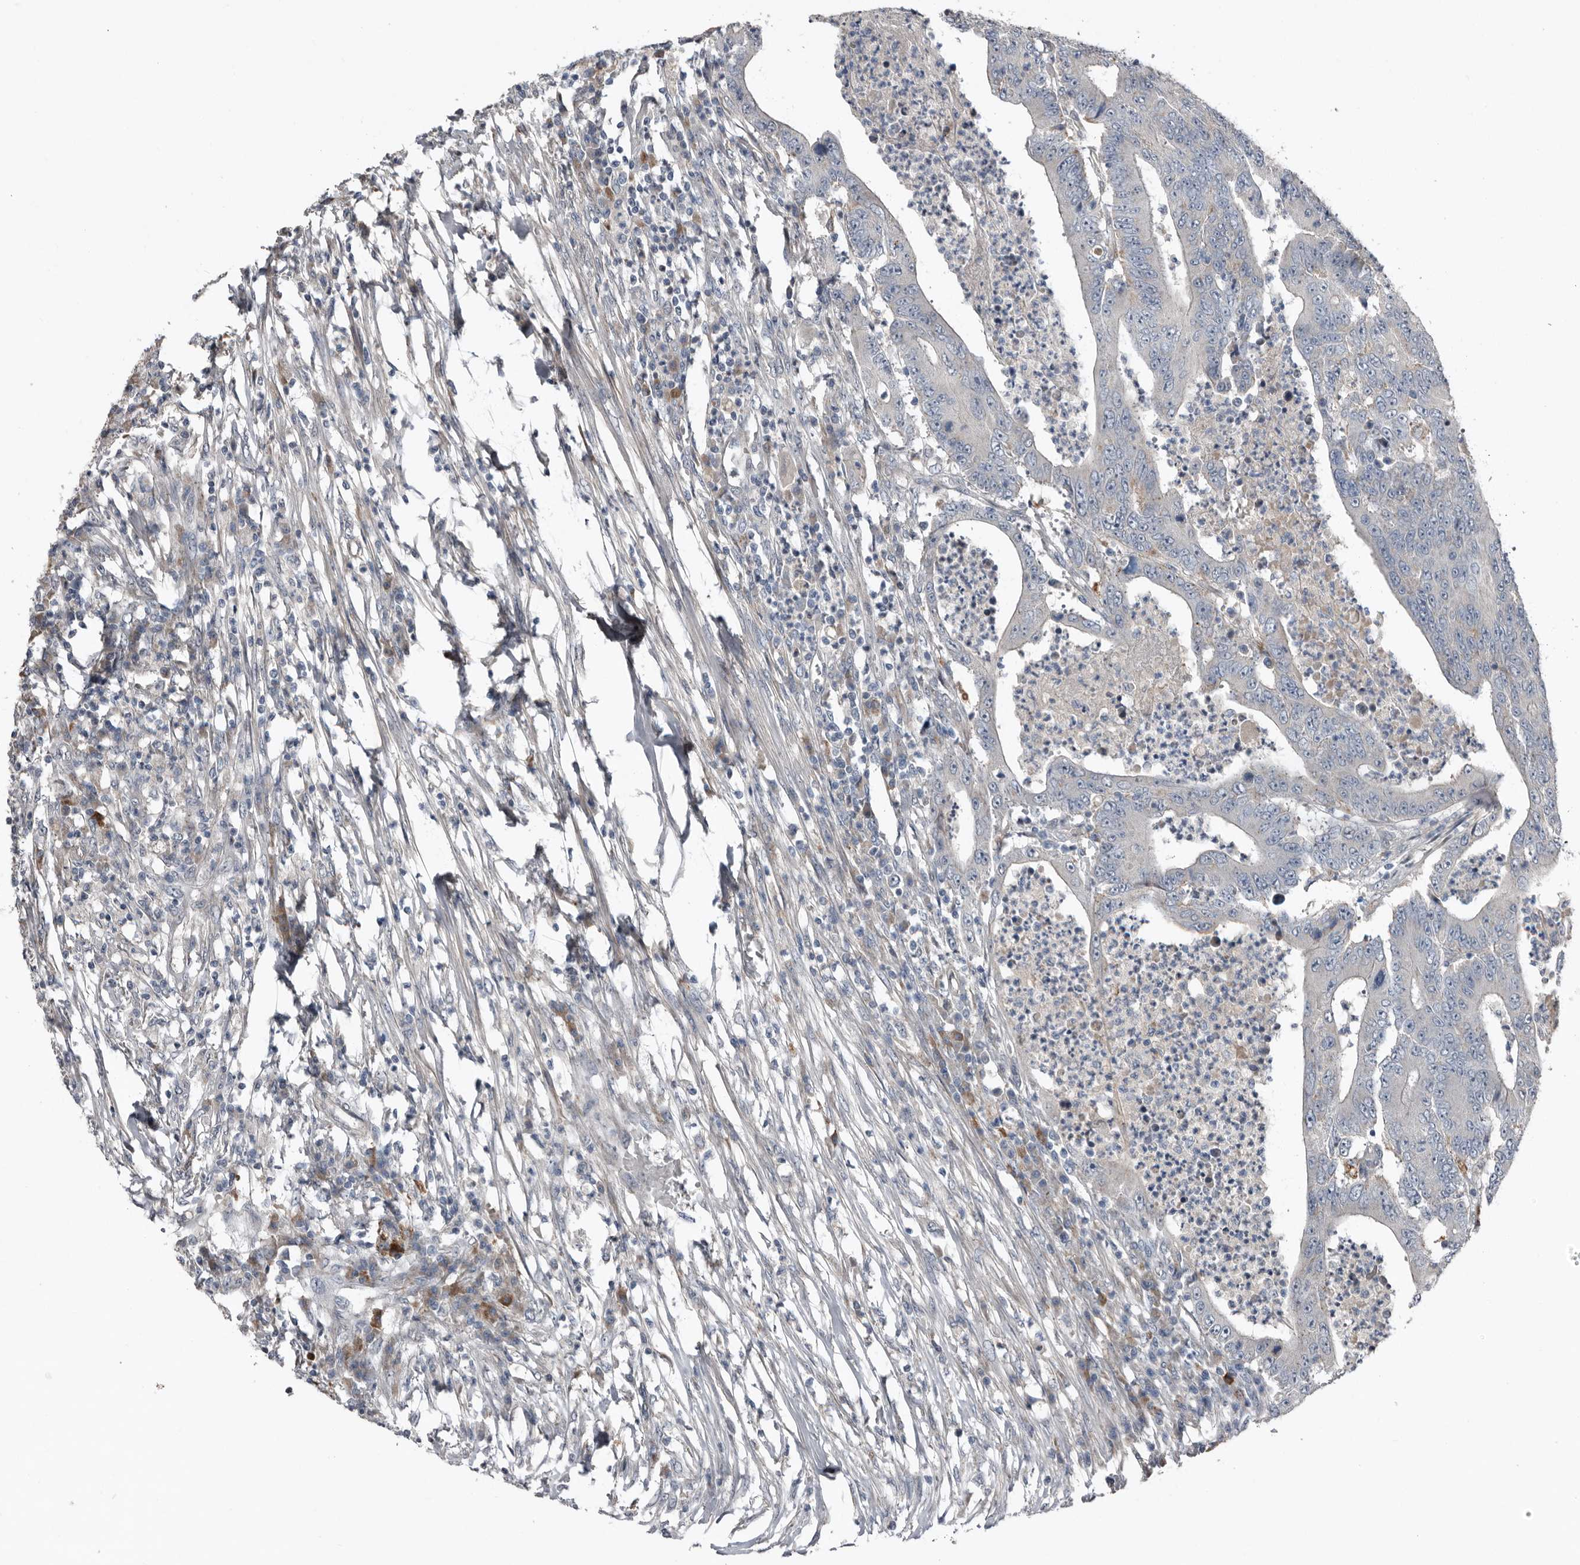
{"staining": {"intensity": "negative", "quantity": "none", "location": "none"}, "tissue": "colorectal cancer", "cell_type": "Tumor cells", "image_type": "cancer", "snomed": [{"axis": "morphology", "description": "Adenocarcinoma, NOS"}, {"axis": "topography", "description": "Colon"}], "caption": "Immunohistochemistry photomicrograph of human adenocarcinoma (colorectal) stained for a protein (brown), which exhibits no expression in tumor cells.", "gene": "RANBP17", "patient": {"sex": "male", "age": 83}}